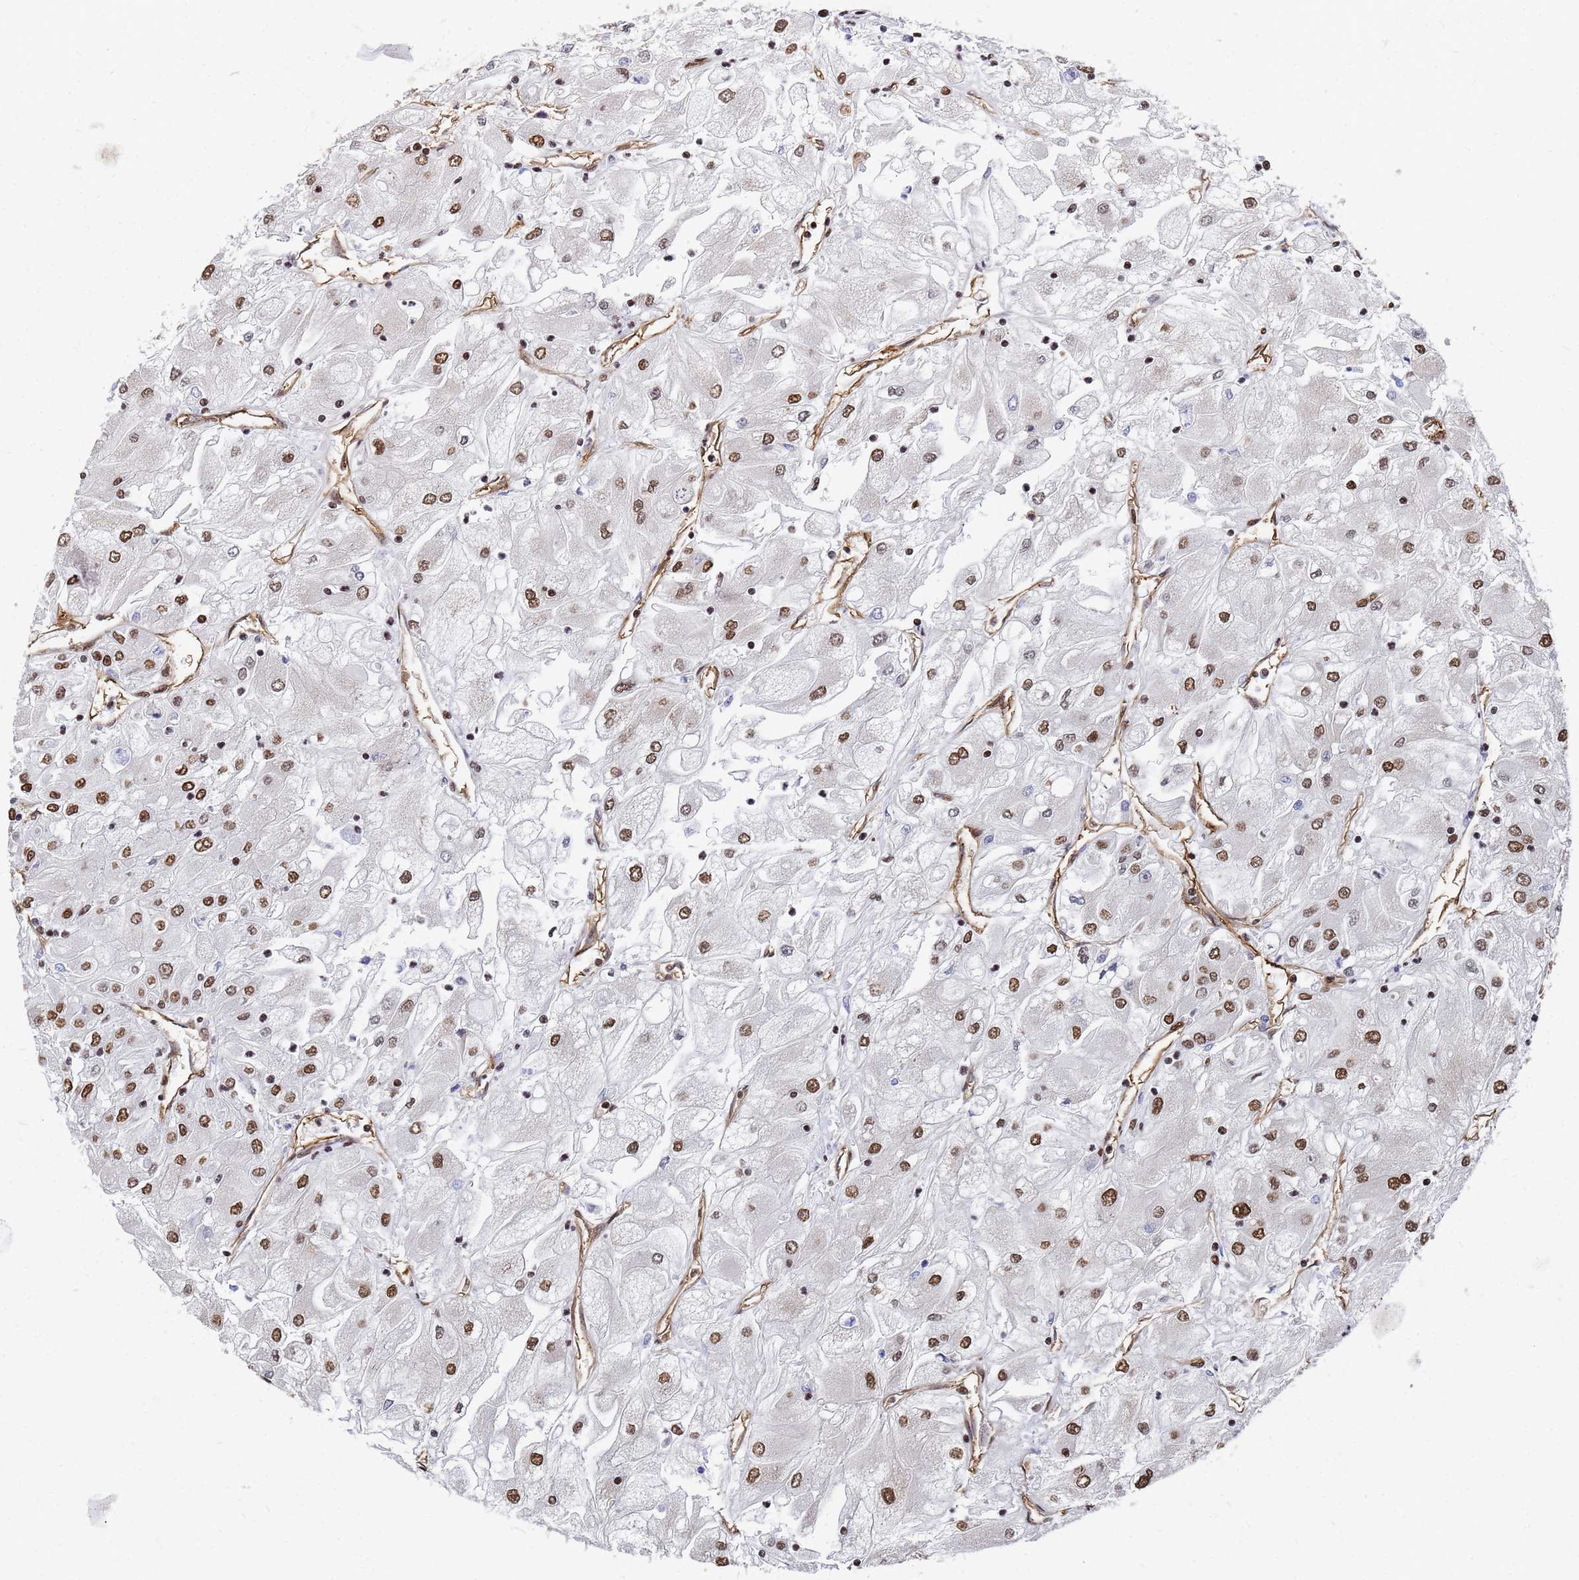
{"staining": {"intensity": "moderate", "quantity": ">75%", "location": "nuclear"}, "tissue": "renal cancer", "cell_type": "Tumor cells", "image_type": "cancer", "snomed": [{"axis": "morphology", "description": "Adenocarcinoma, NOS"}, {"axis": "topography", "description": "Kidney"}], "caption": "A photomicrograph showing moderate nuclear positivity in about >75% of tumor cells in renal cancer, as visualized by brown immunohistochemical staining.", "gene": "RAVER2", "patient": {"sex": "male", "age": 80}}